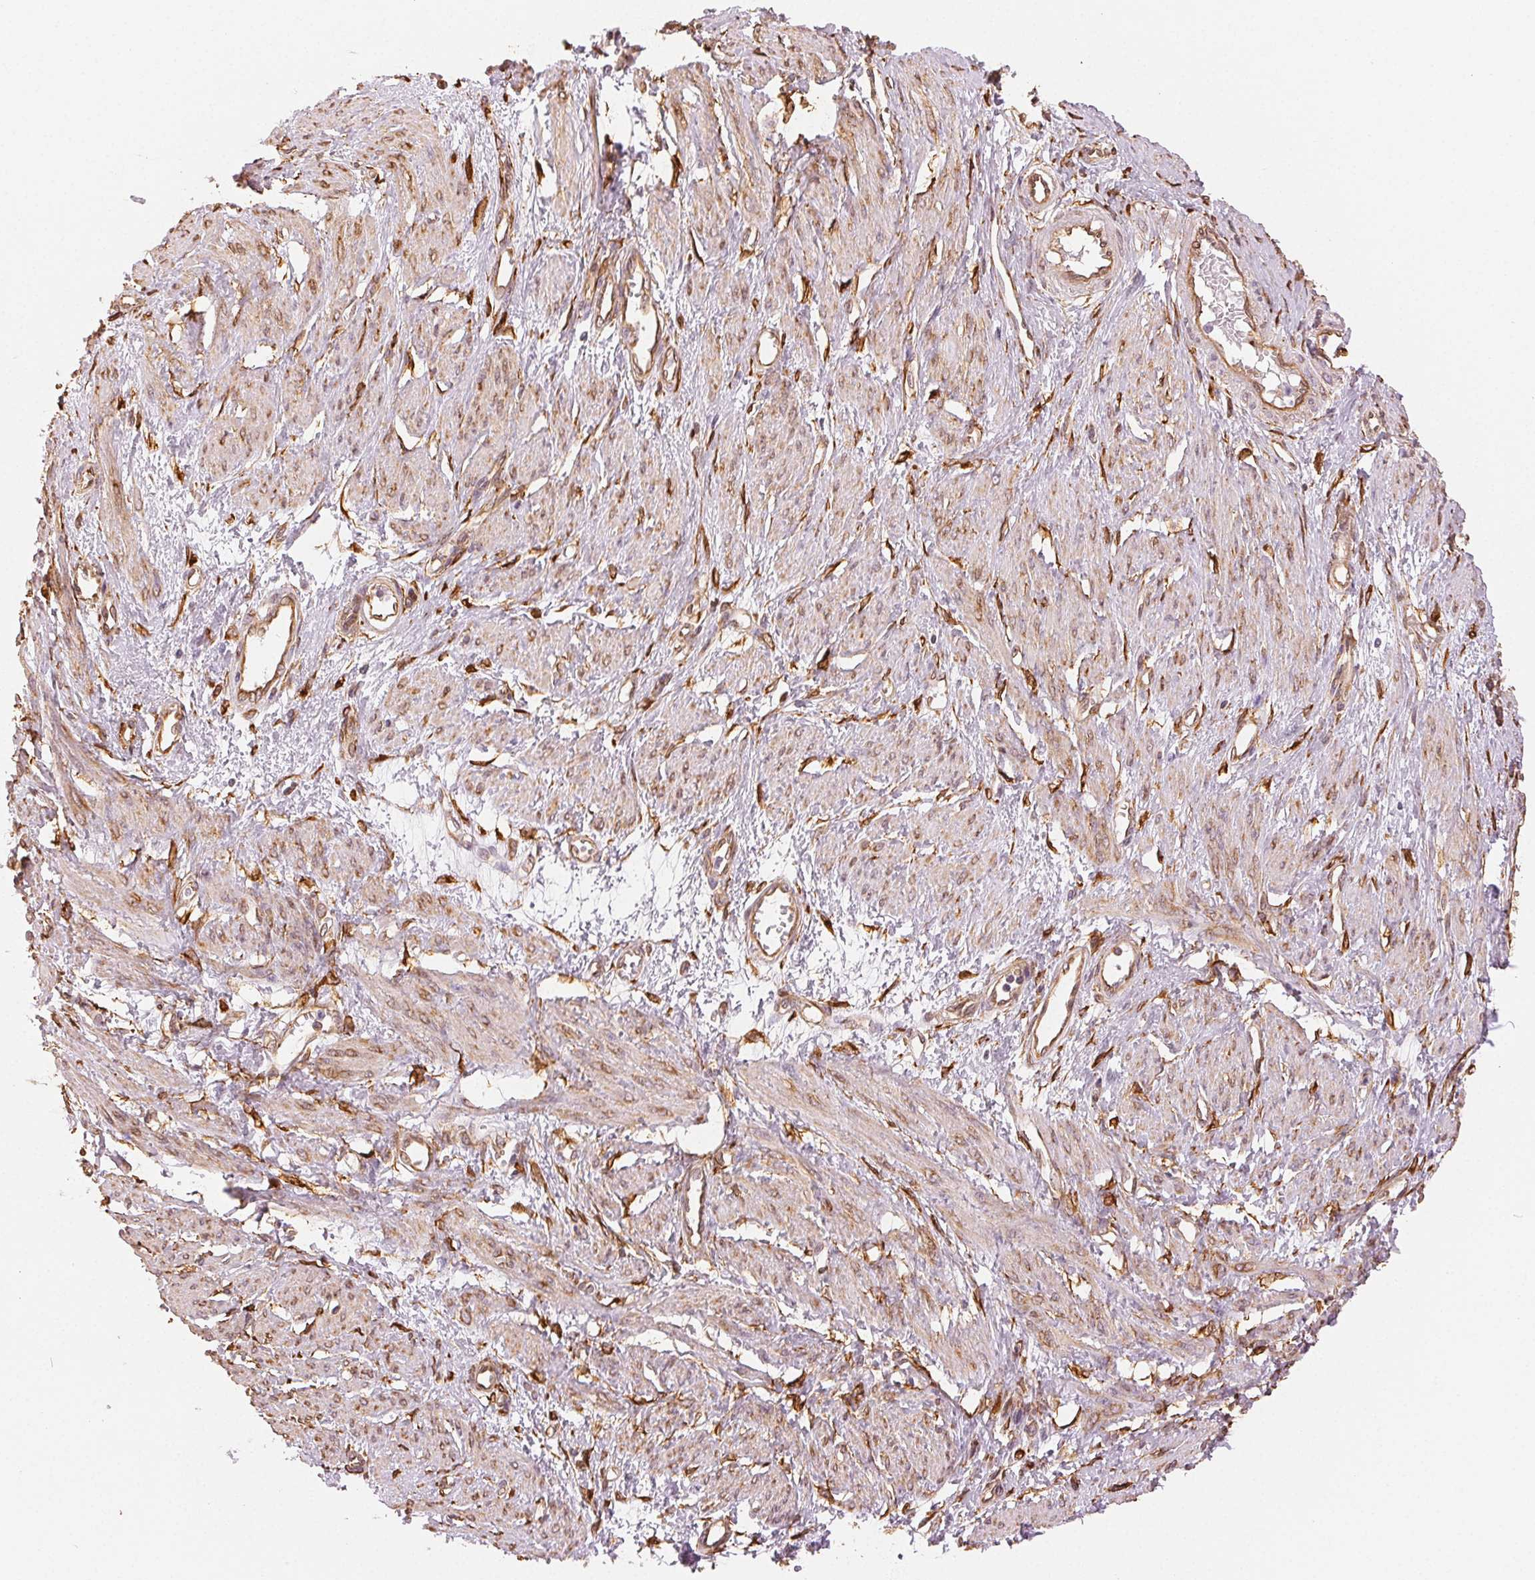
{"staining": {"intensity": "weak", "quantity": "25%-75%", "location": "cytoplasmic/membranous"}, "tissue": "smooth muscle", "cell_type": "Smooth muscle cells", "image_type": "normal", "snomed": [{"axis": "morphology", "description": "Normal tissue, NOS"}, {"axis": "topography", "description": "Smooth muscle"}, {"axis": "topography", "description": "Uterus"}], "caption": "Immunohistochemical staining of unremarkable human smooth muscle shows 25%-75% levels of weak cytoplasmic/membranous protein staining in approximately 25%-75% of smooth muscle cells. The protein of interest is stained brown, and the nuclei are stained in blue (DAB (3,3'-diaminobenzidine) IHC with brightfield microscopy, high magnification).", "gene": "RCN3", "patient": {"sex": "female", "age": 39}}